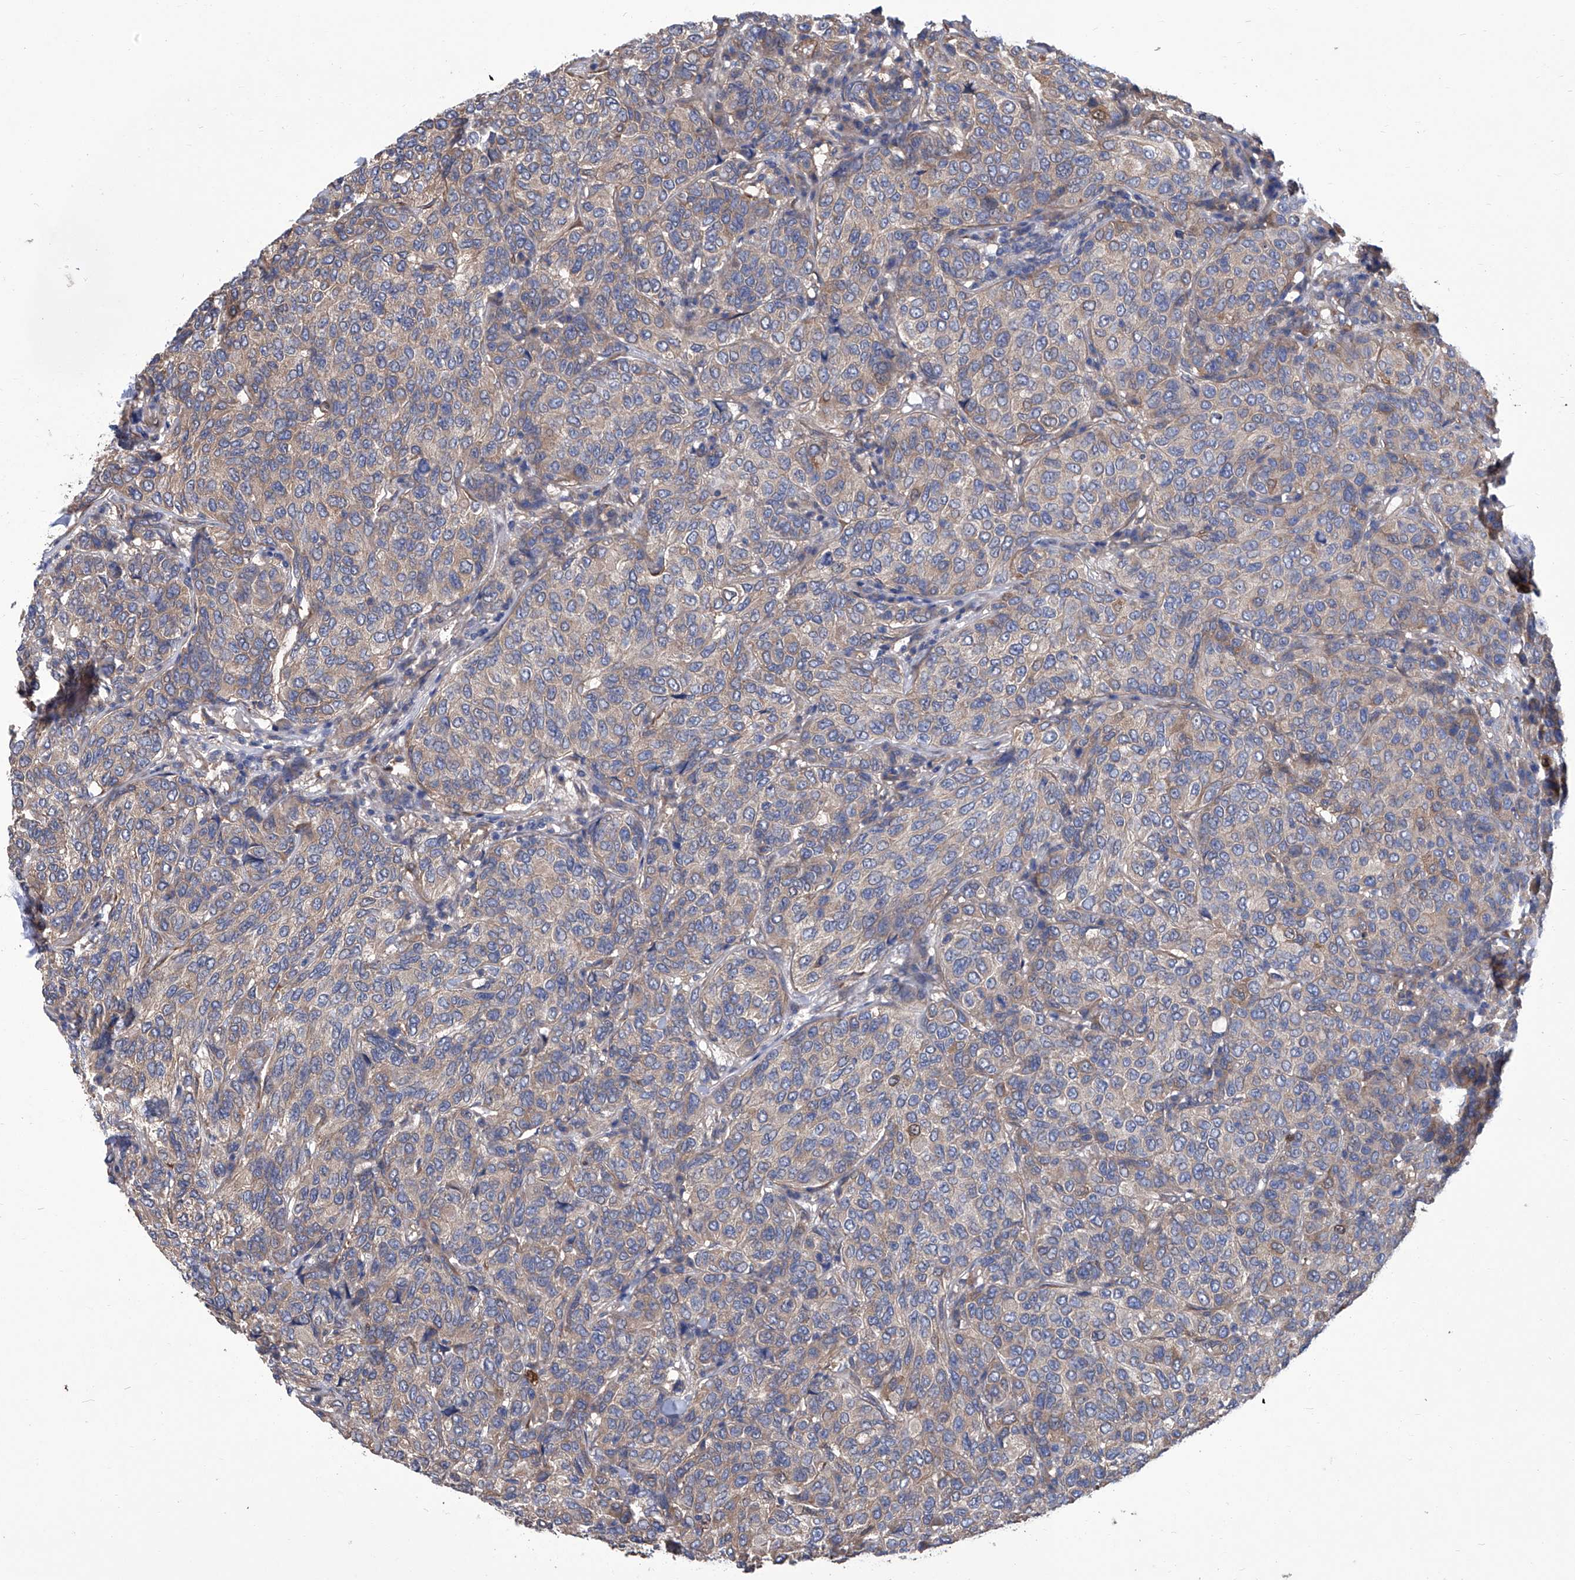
{"staining": {"intensity": "weak", "quantity": "25%-75%", "location": "cytoplasmic/membranous"}, "tissue": "breast cancer", "cell_type": "Tumor cells", "image_type": "cancer", "snomed": [{"axis": "morphology", "description": "Duct carcinoma"}, {"axis": "topography", "description": "Breast"}], "caption": "This is a histology image of IHC staining of breast cancer (infiltrating ductal carcinoma), which shows weak expression in the cytoplasmic/membranous of tumor cells.", "gene": "SMS", "patient": {"sex": "female", "age": 55}}